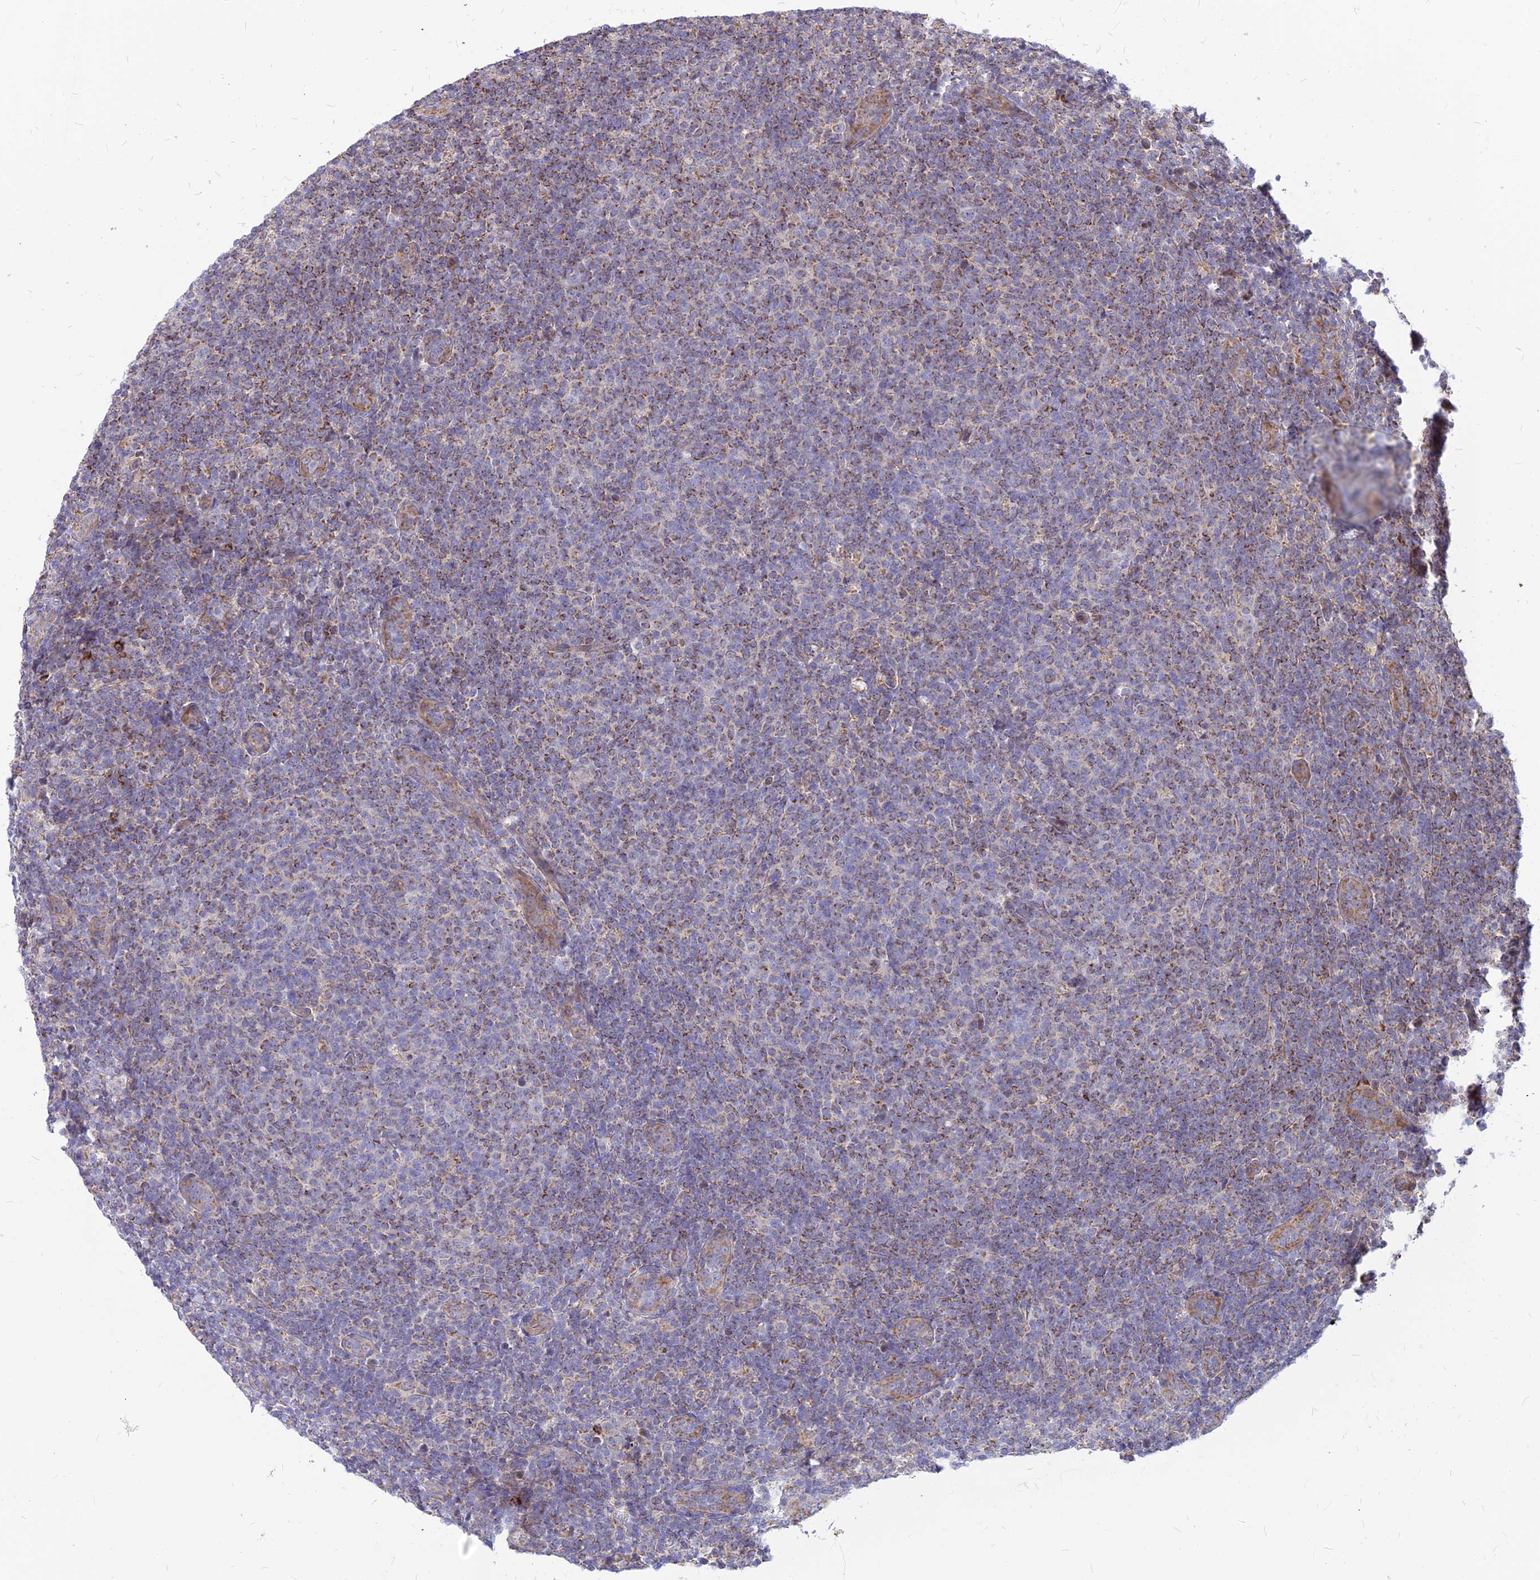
{"staining": {"intensity": "moderate", "quantity": "25%-75%", "location": "cytoplasmic/membranous"}, "tissue": "lymphoma", "cell_type": "Tumor cells", "image_type": "cancer", "snomed": [{"axis": "morphology", "description": "Malignant lymphoma, non-Hodgkin's type, Low grade"}, {"axis": "topography", "description": "Lymph node"}], "caption": "IHC staining of low-grade malignant lymphoma, non-Hodgkin's type, which exhibits medium levels of moderate cytoplasmic/membranous positivity in about 25%-75% of tumor cells indicating moderate cytoplasmic/membranous protein positivity. The staining was performed using DAB (brown) for protein detection and nuclei were counterstained in hematoxylin (blue).", "gene": "ECI1", "patient": {"sex": "male", "age": 66}}